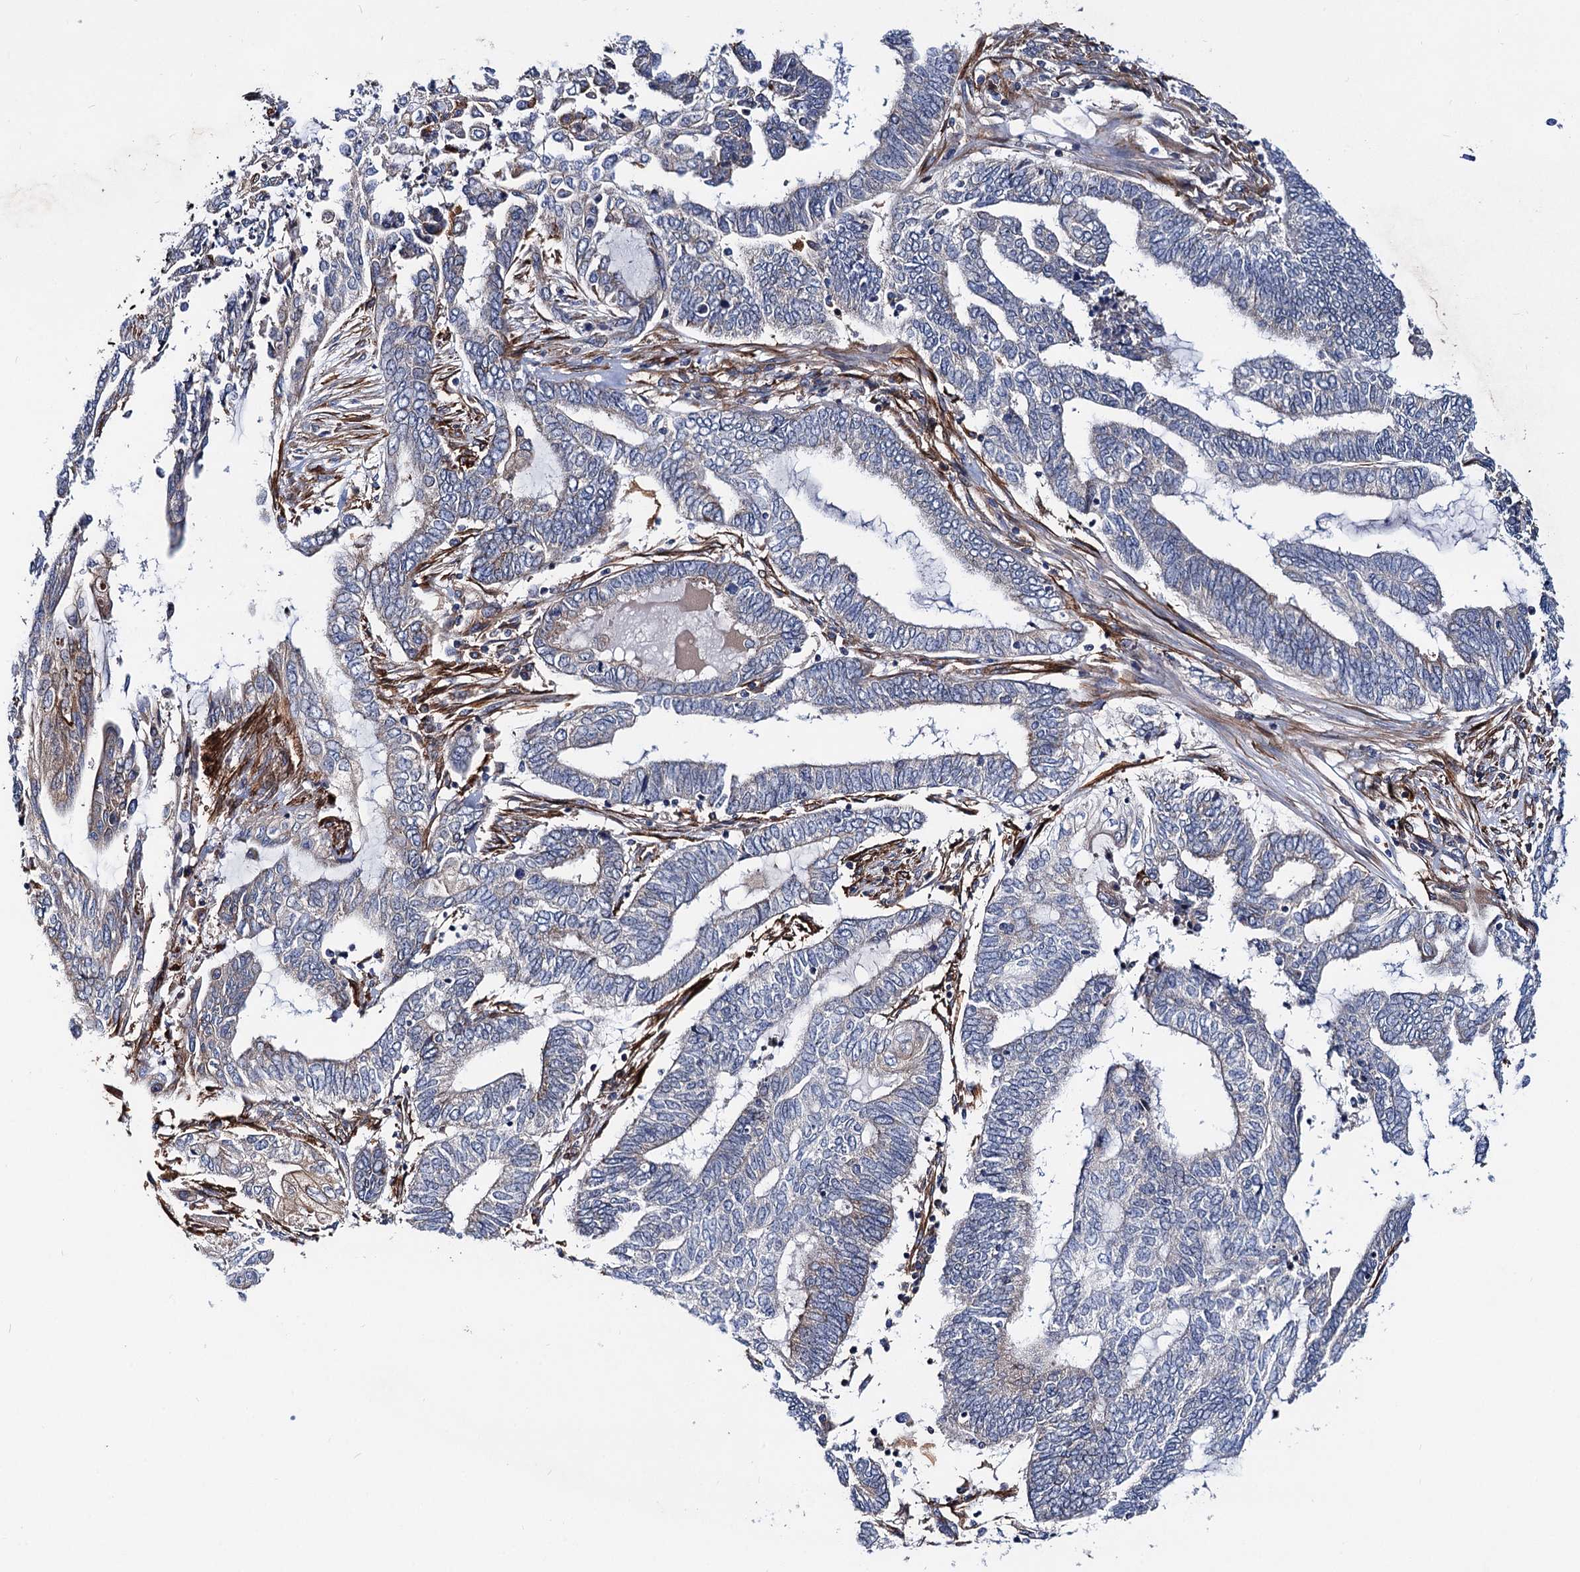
{"staining": {"intensity": "negative", "quantity": "none", "location": "none"}, "tissue": "endometrial cancer", "cell_type": "Tumor cells", "image_type": "cancer", "snomed": [{"axis": "morphology", "description": "Adenocarcinoma, NOS"}, {"axis": "topography", "description": "Uterus"}, {"axis": "topography", "description": "Endometrium"}], "caption": "Endometrial adenocarcinoma was stained to show a protein in brown. There is no significant staining in tumor cells.", "gene": "TRIM55", "patient": {"sex": "female", "age": 70}}